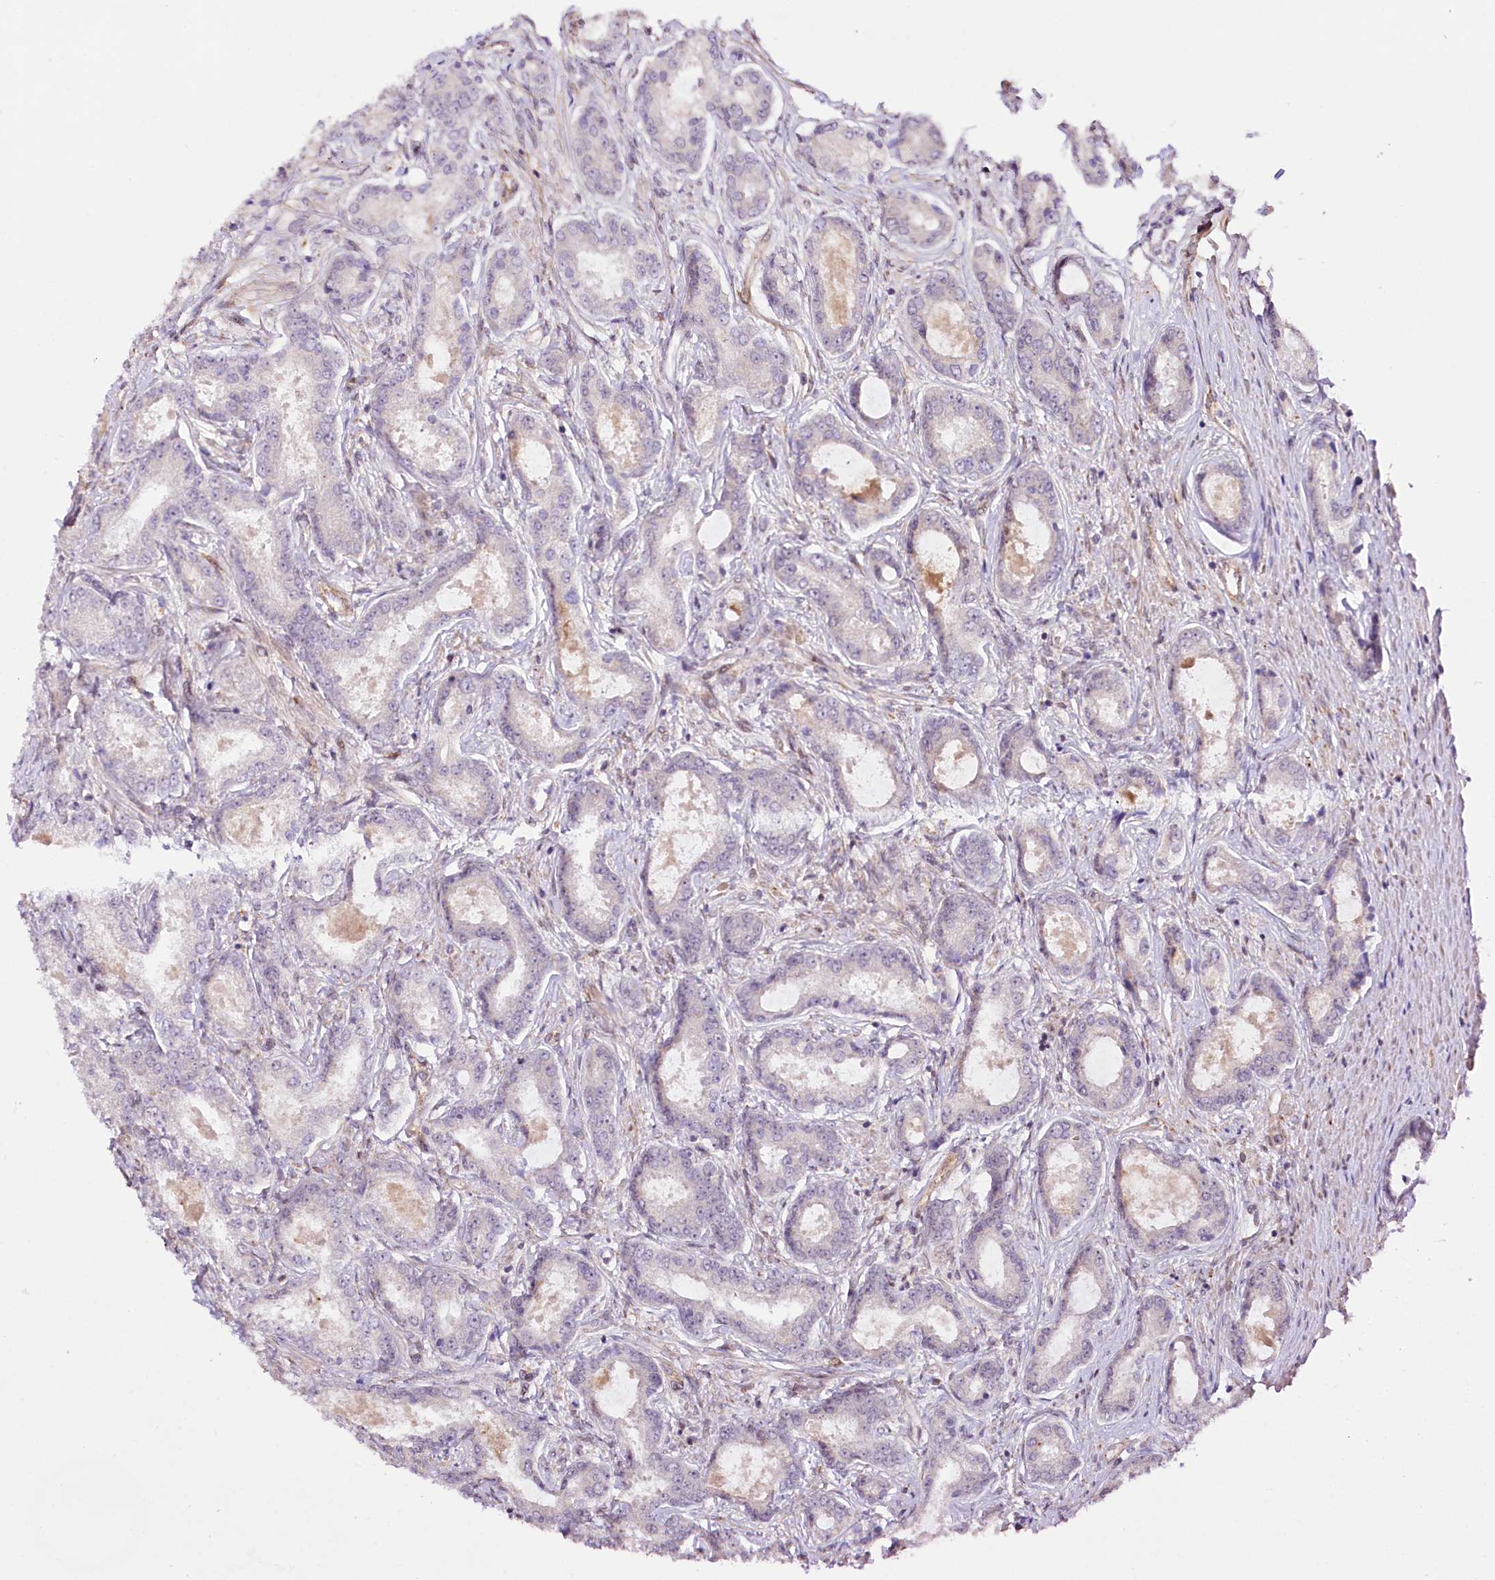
{"staining": {"intensity": "negative", "quantity": "none", "location": "none"}, "tissue": "prostate cancer", "cell_type": "Tumor cells", "image_type": "cancer", "snomed": [{"axis": "morphology", "description": "Adenocarcinoma, Low grade"}, {"axis": "topography", "description": "Prostate"}], "caption": "Immunohistochemical staining of prostate cancer displays no significant positivity in tumor cells.", "gene": "CUTC", "patient": {"sex": "male", "age": 68}}